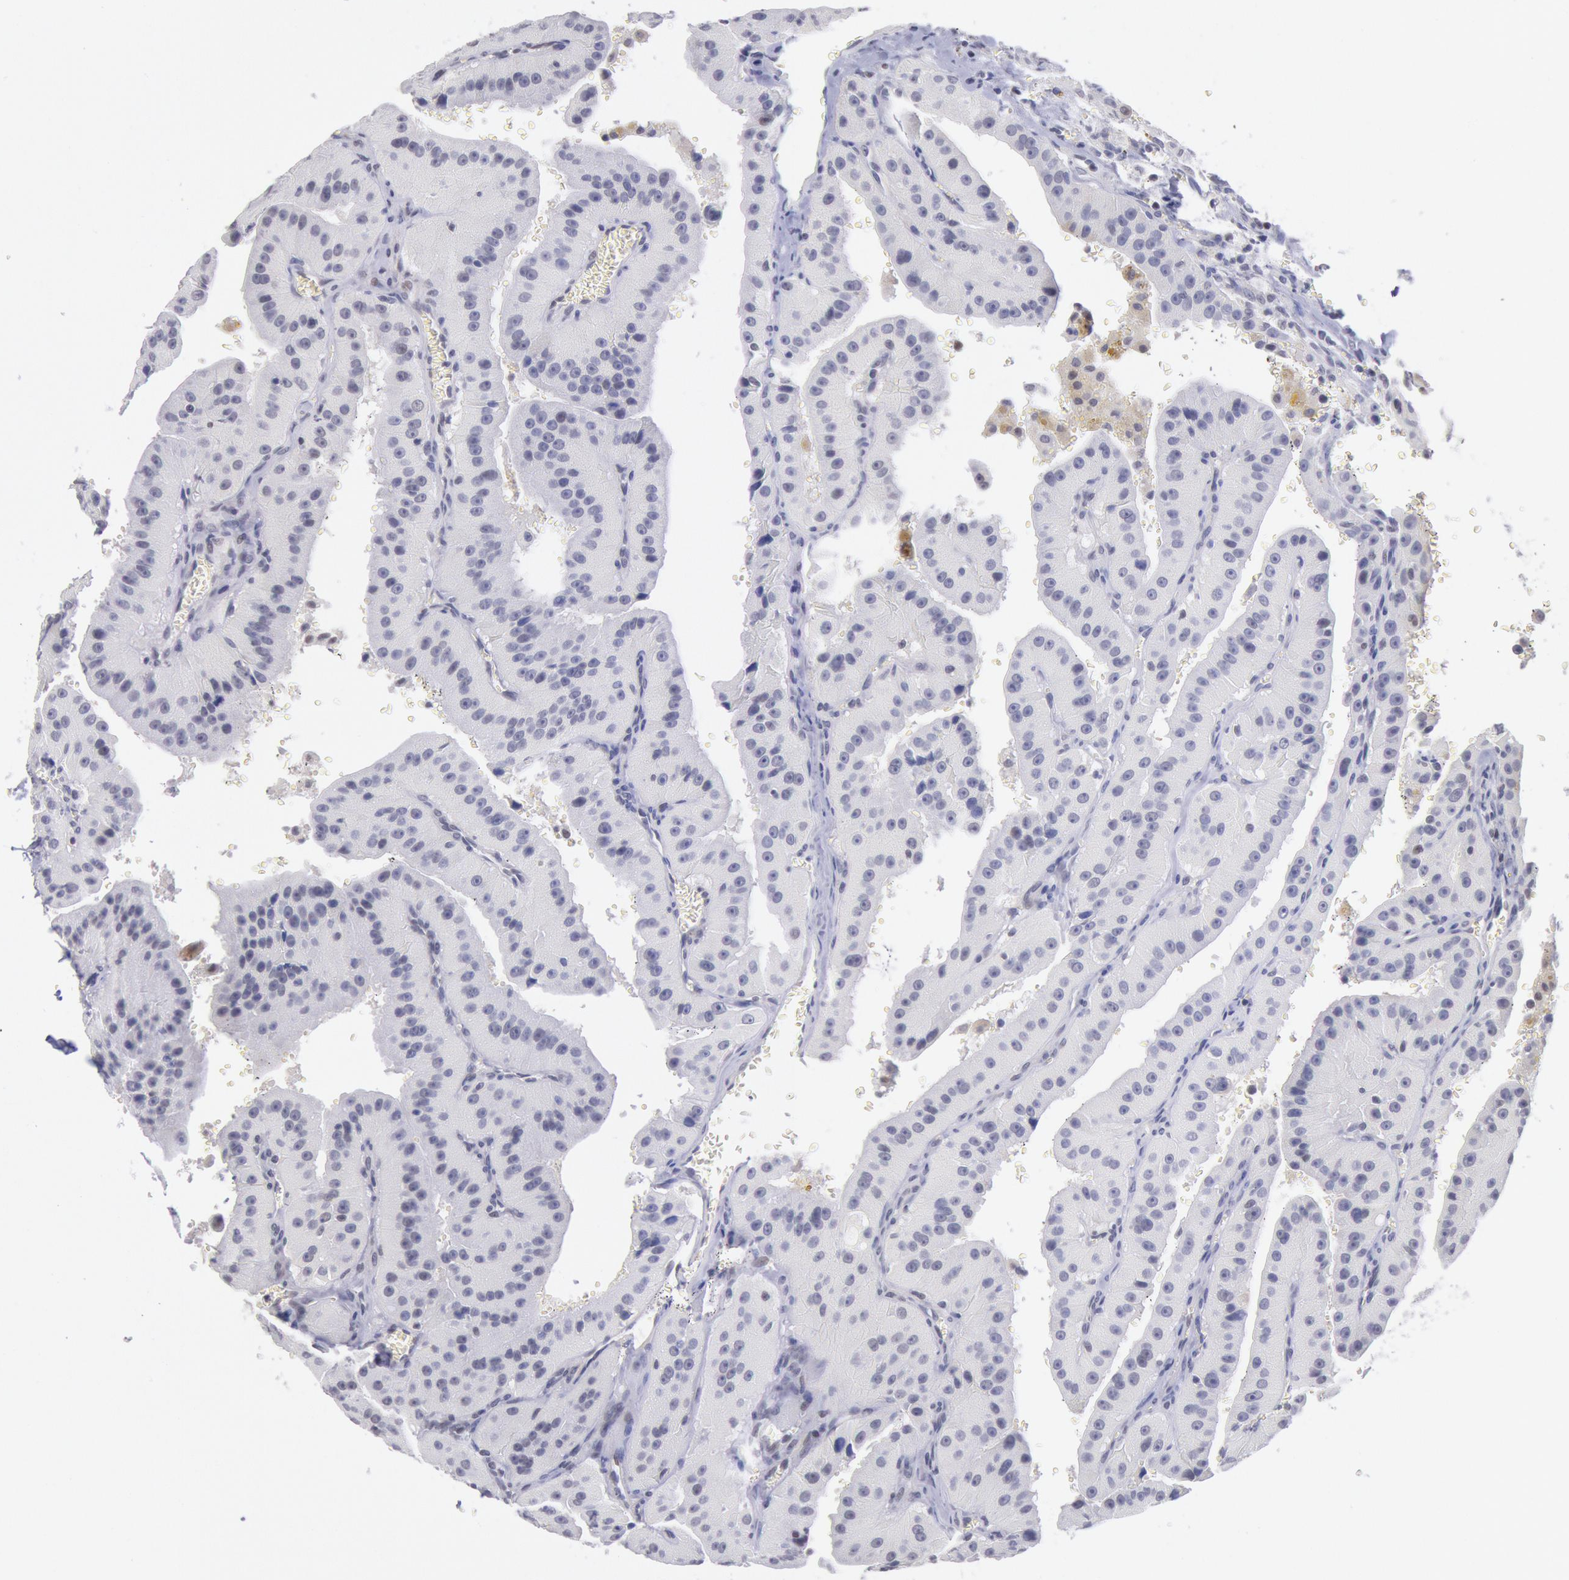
{"staining": {"intensity": "negative", "quantity": "none", "location": "none"}, "tissue": "thyroid cancer", "cell_type": "Tumor cells", "image_type": "cancer", "snomed": [{"axis": "morphology", "description": "Carcinoma, NOS"}, {"axis": "topography", "description": "Thyroid gland"}], "caption": "This is an IHC image of thyroid carcinoma. There is no expression in tumor cells.", "gene": "MYH7", "patient": {"sex": "male", "age": 76}}